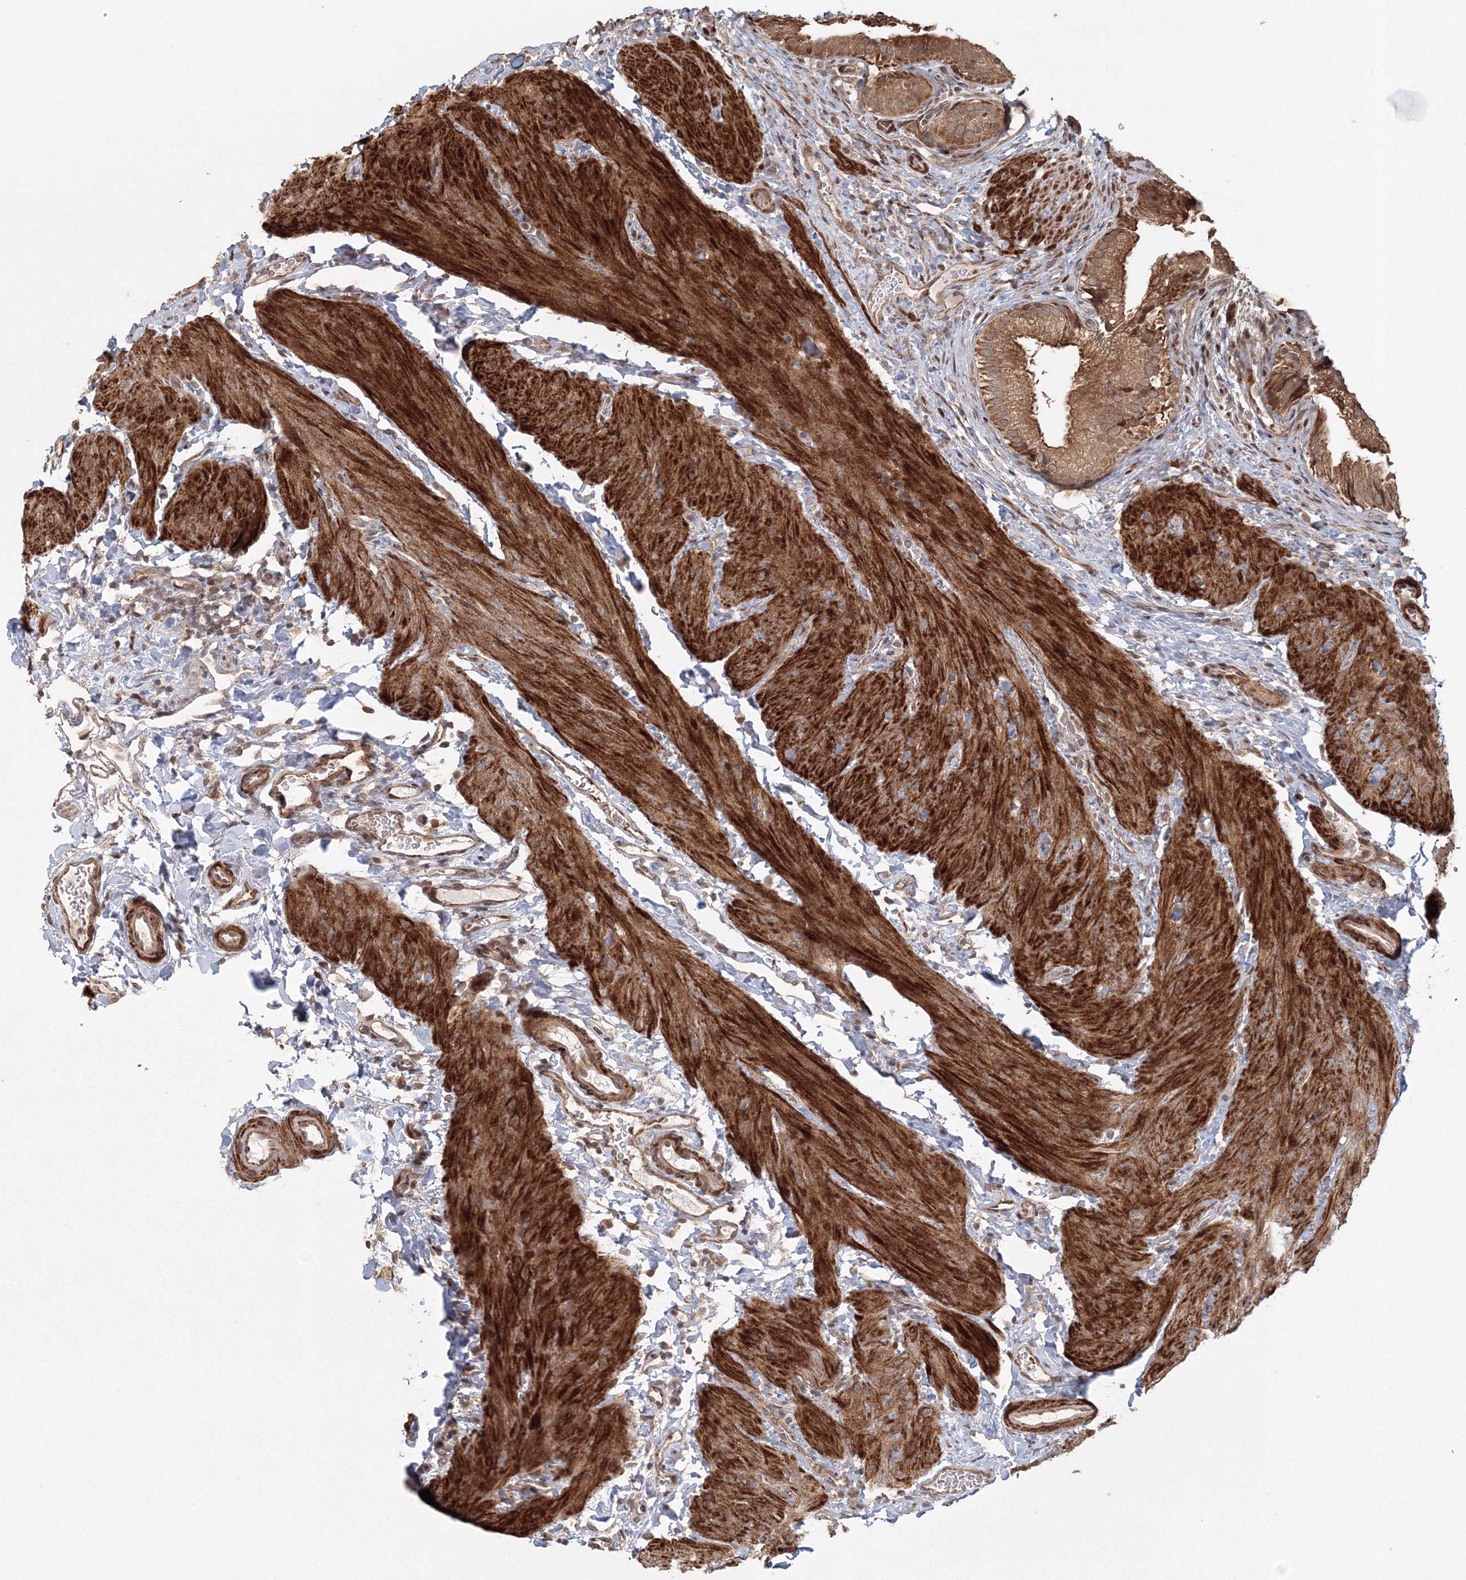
{"staining": {"intensity": "moderate", "quantity": ">75%", "location": "cytoplasmic/membranous"}, "tissue": "gallbladder", "cell_type": "Glandular cells", "image_type": "normal", "snomed": [{"axis": "morphology", "description": "Normal tissue, NOS"}, {"axis": "topography", "description": "Gallbladder"}], "caption": "Glandular cells demonstrate medium levels of moderate cytoplasmic/membranous expression in about >75% of cells in benign gallbladder. (Brightfield microscopy of DAB IHC at high magnification).", "gene": "TACC2", "patient": {"sex": "female", "age": 30}}